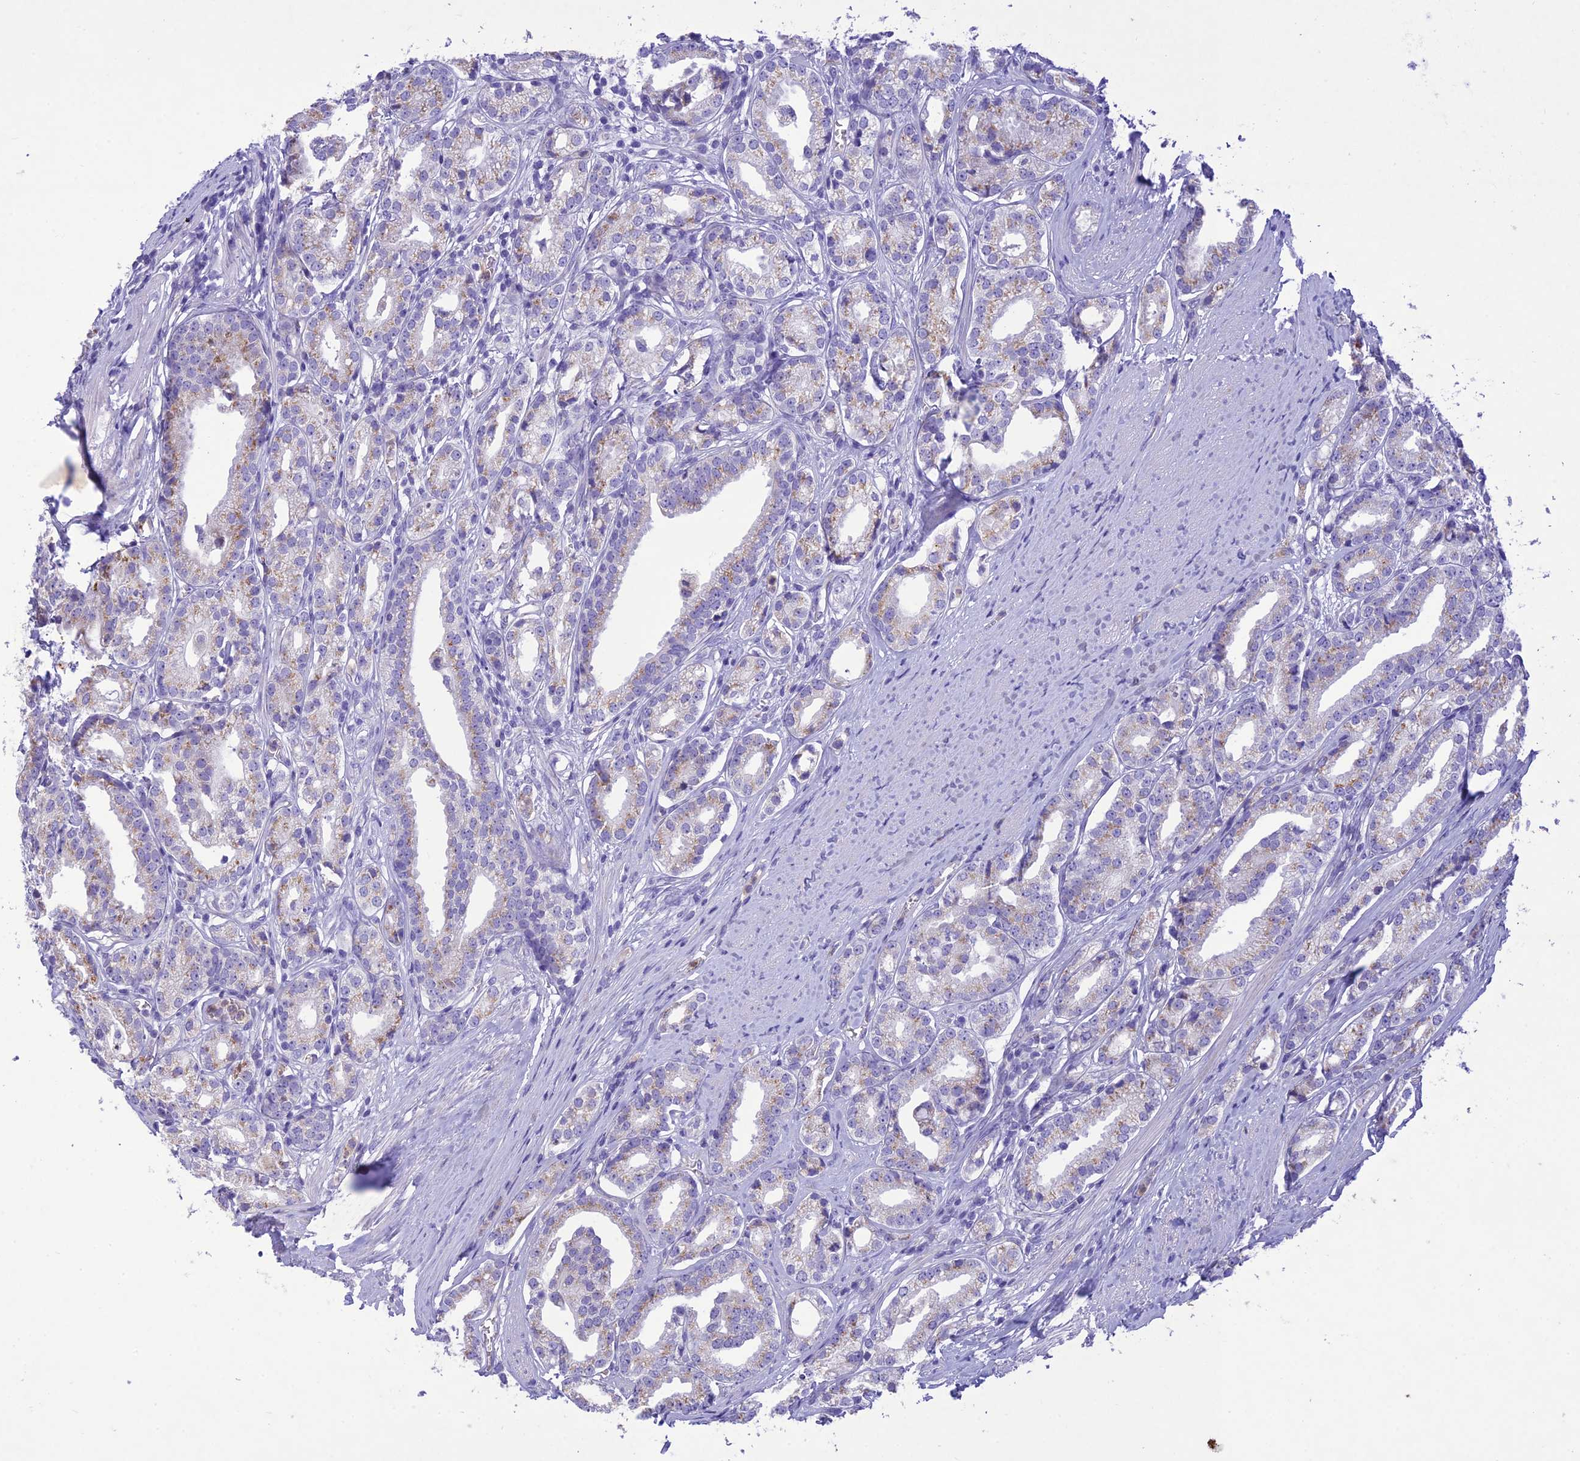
{"staining": {"intensity": "weak", "quantity": "25%-75%", "location": "cytoplasmic/membranous"}, "tissue": "prostate cancer", "cell_type": "Tumor cells", "image_type": "cancer", "snomed": [{"axis": "morphology", "description": "Adenocarcinoma, High grade"}, {"axis": "topography", "description": "Prostate"}], "caption": "The immunohistochemical stain shows weak cytoplasmic/membranous positivity in tumor cells of adenocarcinoma (high-grade) (prostate) tissue. Using DAB (3,3'-diaminobenzidine) (brown) and hematoxylin (blue) stains, captured at high magnification using brightfield microscopy.", "gene": "SLC13A5", "patient": {"sex": "male", "age": 69}}